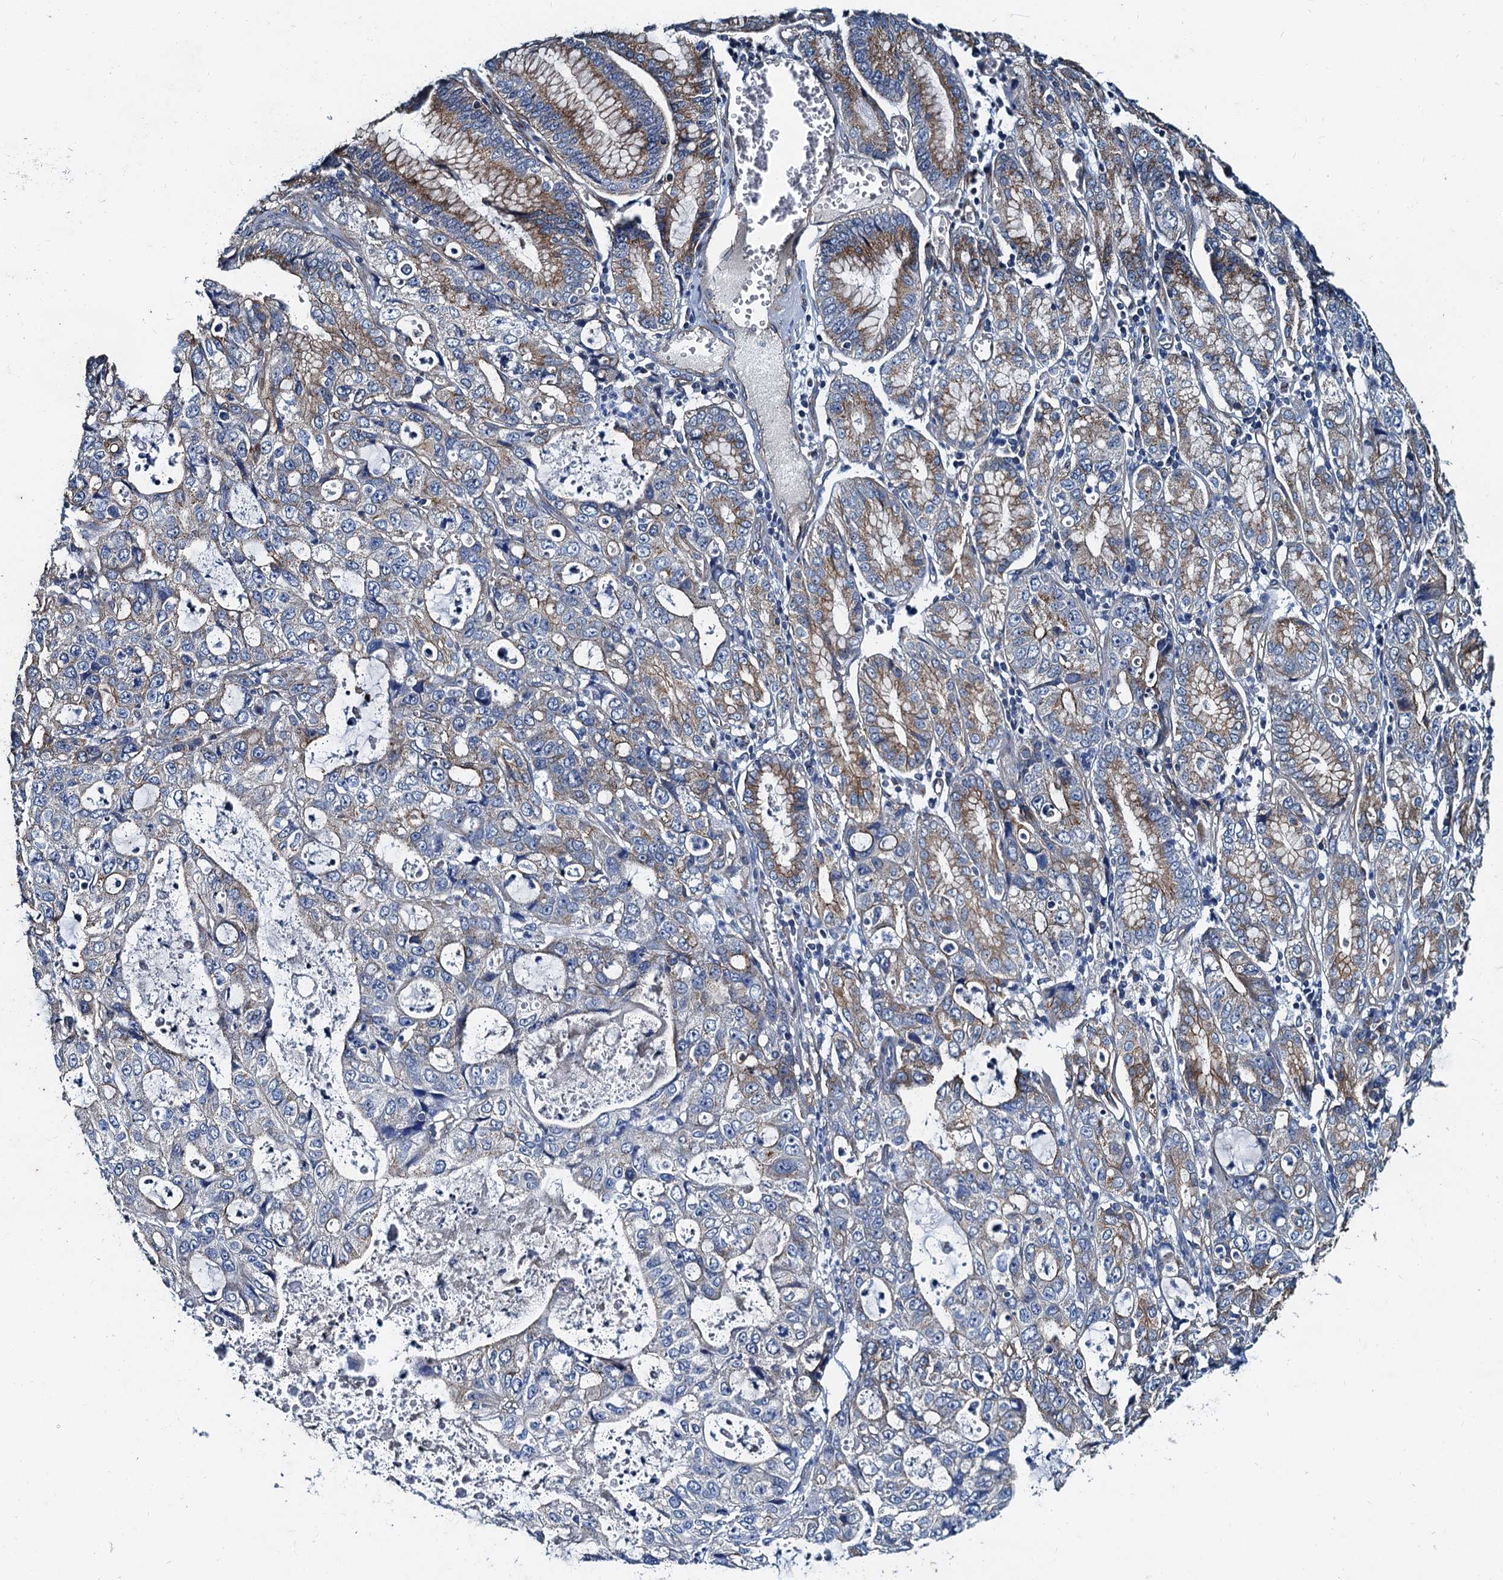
{"staining": {"intensity": "moderate", "quantity": "<25%", "location": "cytoplasmic/membranous"}, "tissue": "stomach cancer", "cell_type": "Tumor cells", "image_type": "cancer", "snomed": [{"axis": "morphology", "description": "Adenocarcinoma, NOS"}, {"axis": "topography", "description": "Stomach, lower"}], "caption": "Protein staining displays moderate cytoplasmic/membranous positivity in about <25% of tumor cells in adenocarcinoma (stomach).", "gene": "NGRN", "patient": {"sex": "female", "age": 43}}